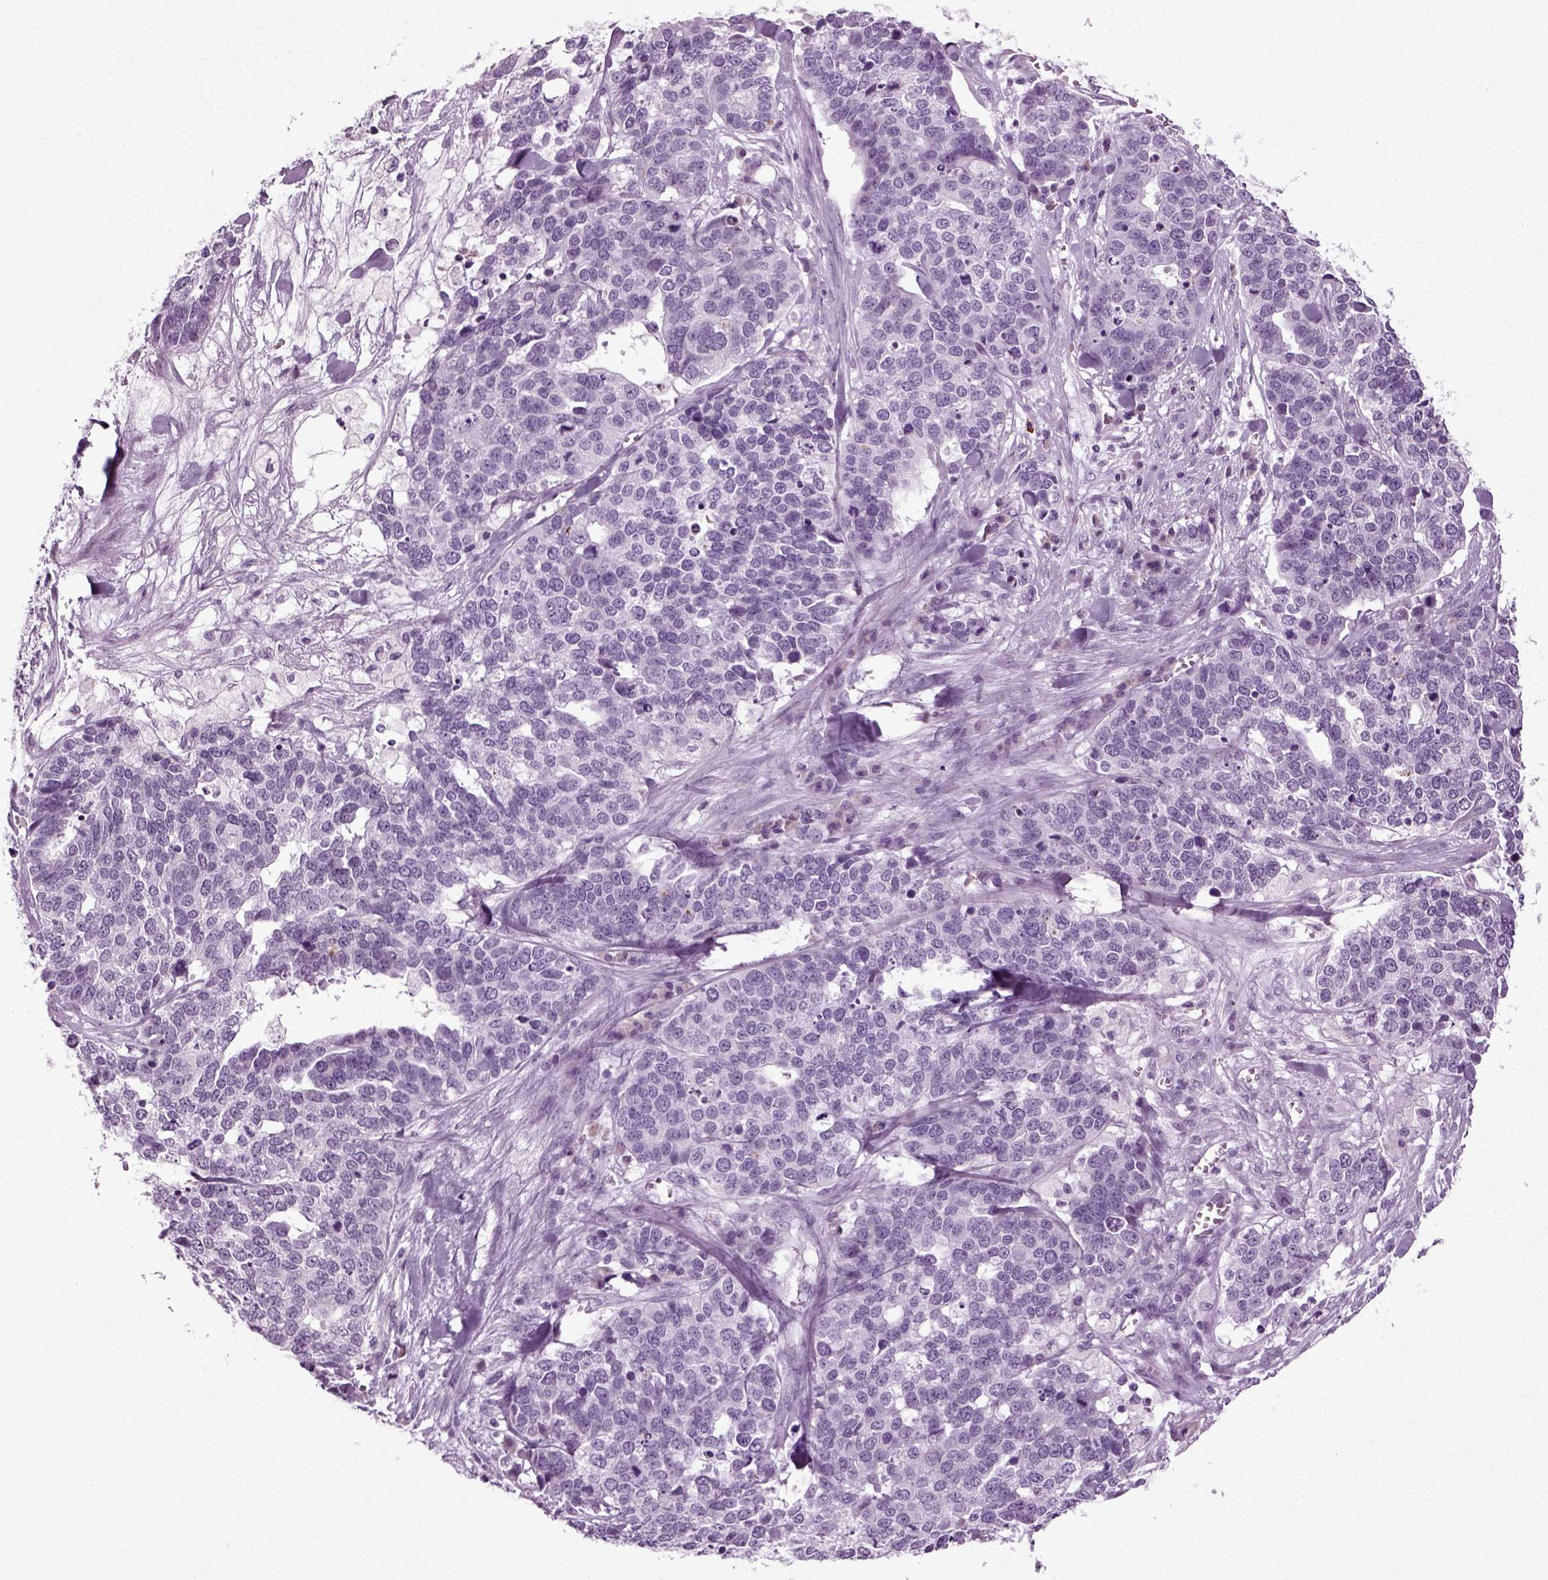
{"staining": {"intensity": "negative", "quantity": "none", "location": "none"}, "tissue": "ovarian cancer", "cell_type": "Tumor cells", "image_type": "cancer", "snomed": [{"axis": "morphology", "description": "Carcinoma, endometroid"}, {"axis": "topography", "description": "Ovary"}], "caption": "Human ovarian cancer (endometroid carcinoma) stained for a protein using immunohistochemistry (IHC) shows no expression in tumor cells.", "gene": "PRLH", "patient": {"sex": "female", "age": 65}}